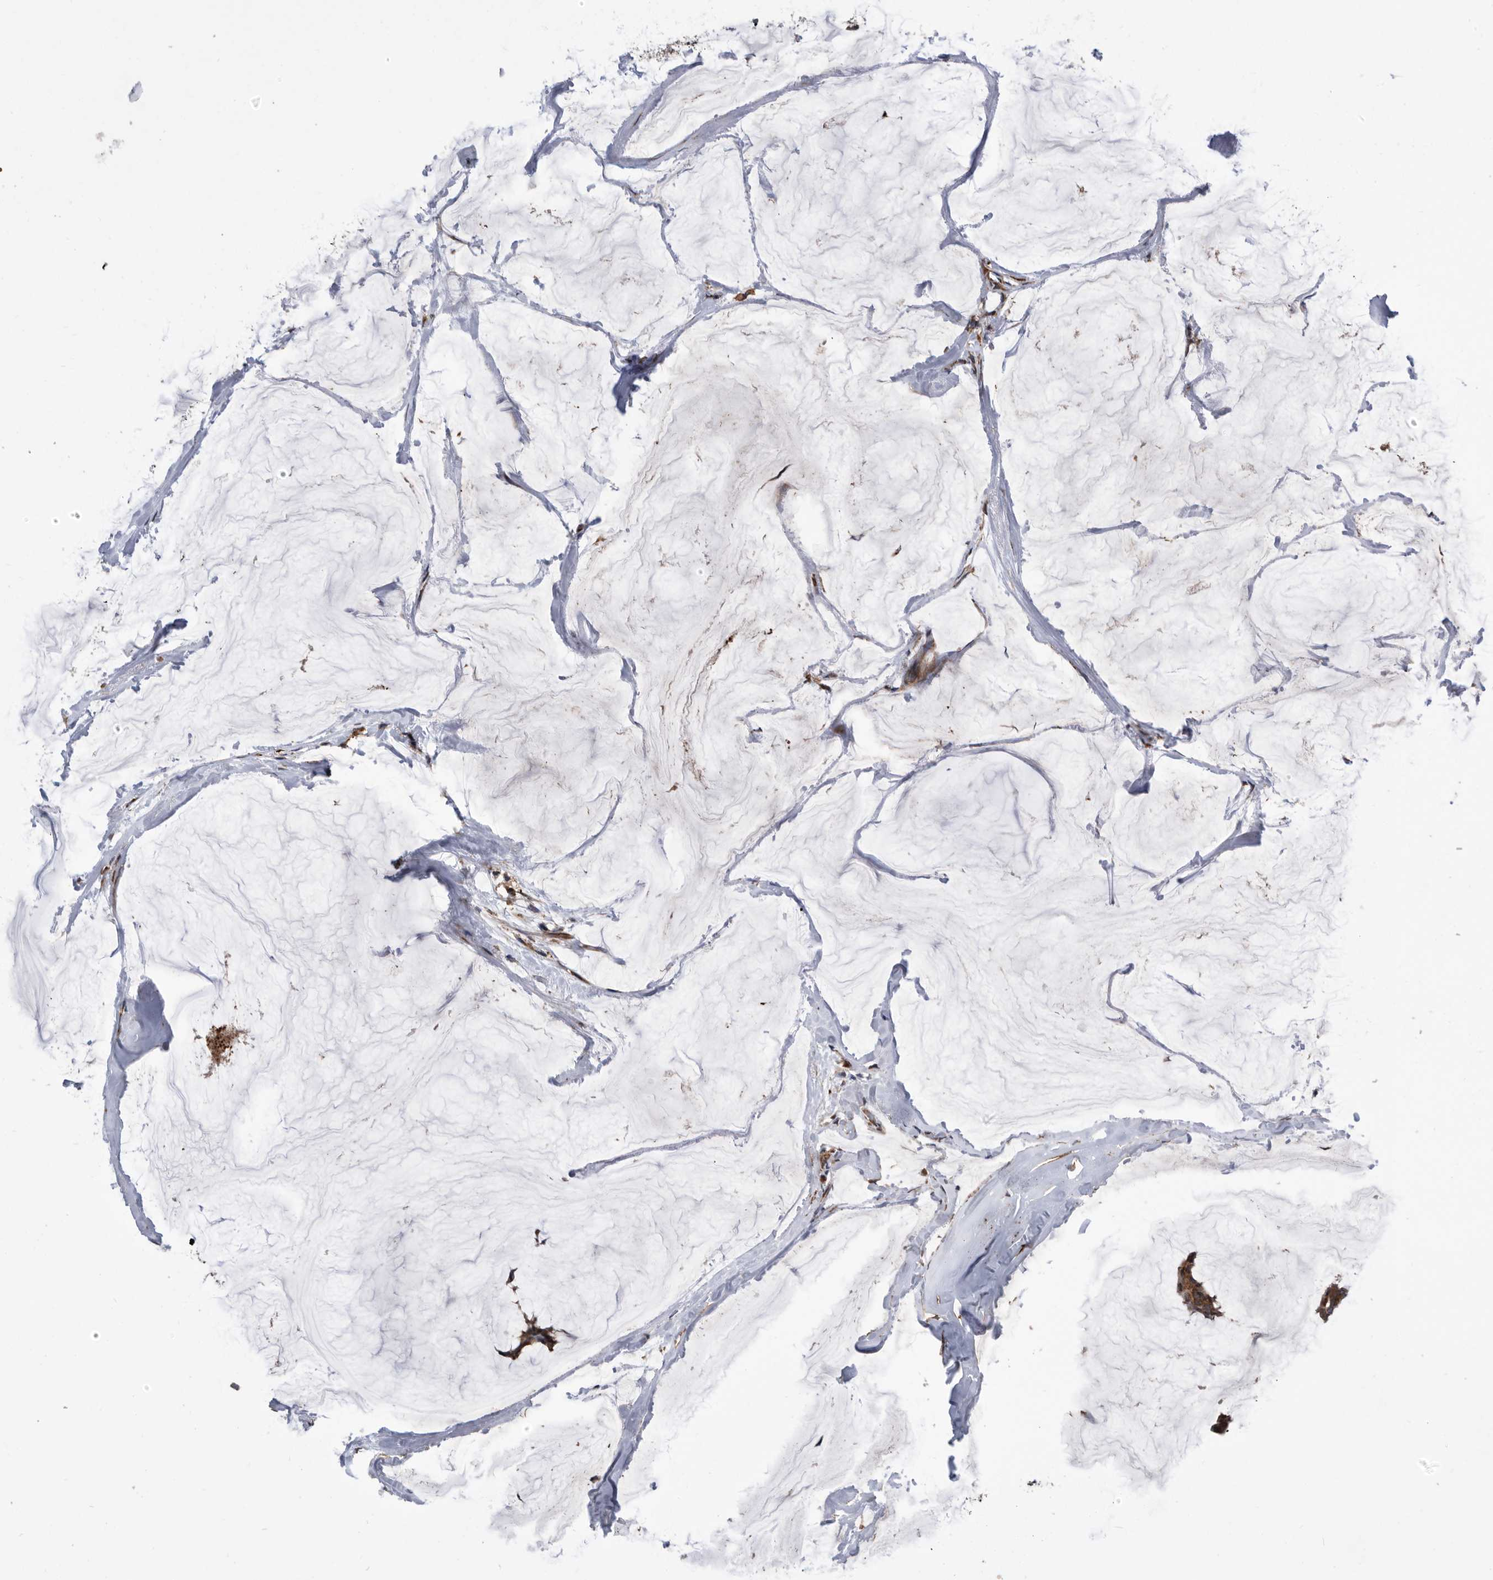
{"staining": {"intensity": "moderate", "quantity": ">75%", "location": "cytoplasmic/membranous"}, "tissue": "breast cancer", "cell_type": "Tumor cells", "image_type": "cancer", "snomed": [{"axis": "morphology", "description": "Duct carcinoma"}, {"axis": "topography", "description": "Breast"}], "caption": "There is medium levels of moderate cytoplasmic/membranous staining in tumor cells of infiltrating ductal carcinoma (breast), as demonstrated by immunohistochemical staining (brown color).", "gene": "SERINC2", "patient": {"sex": "female", "age": 93}}